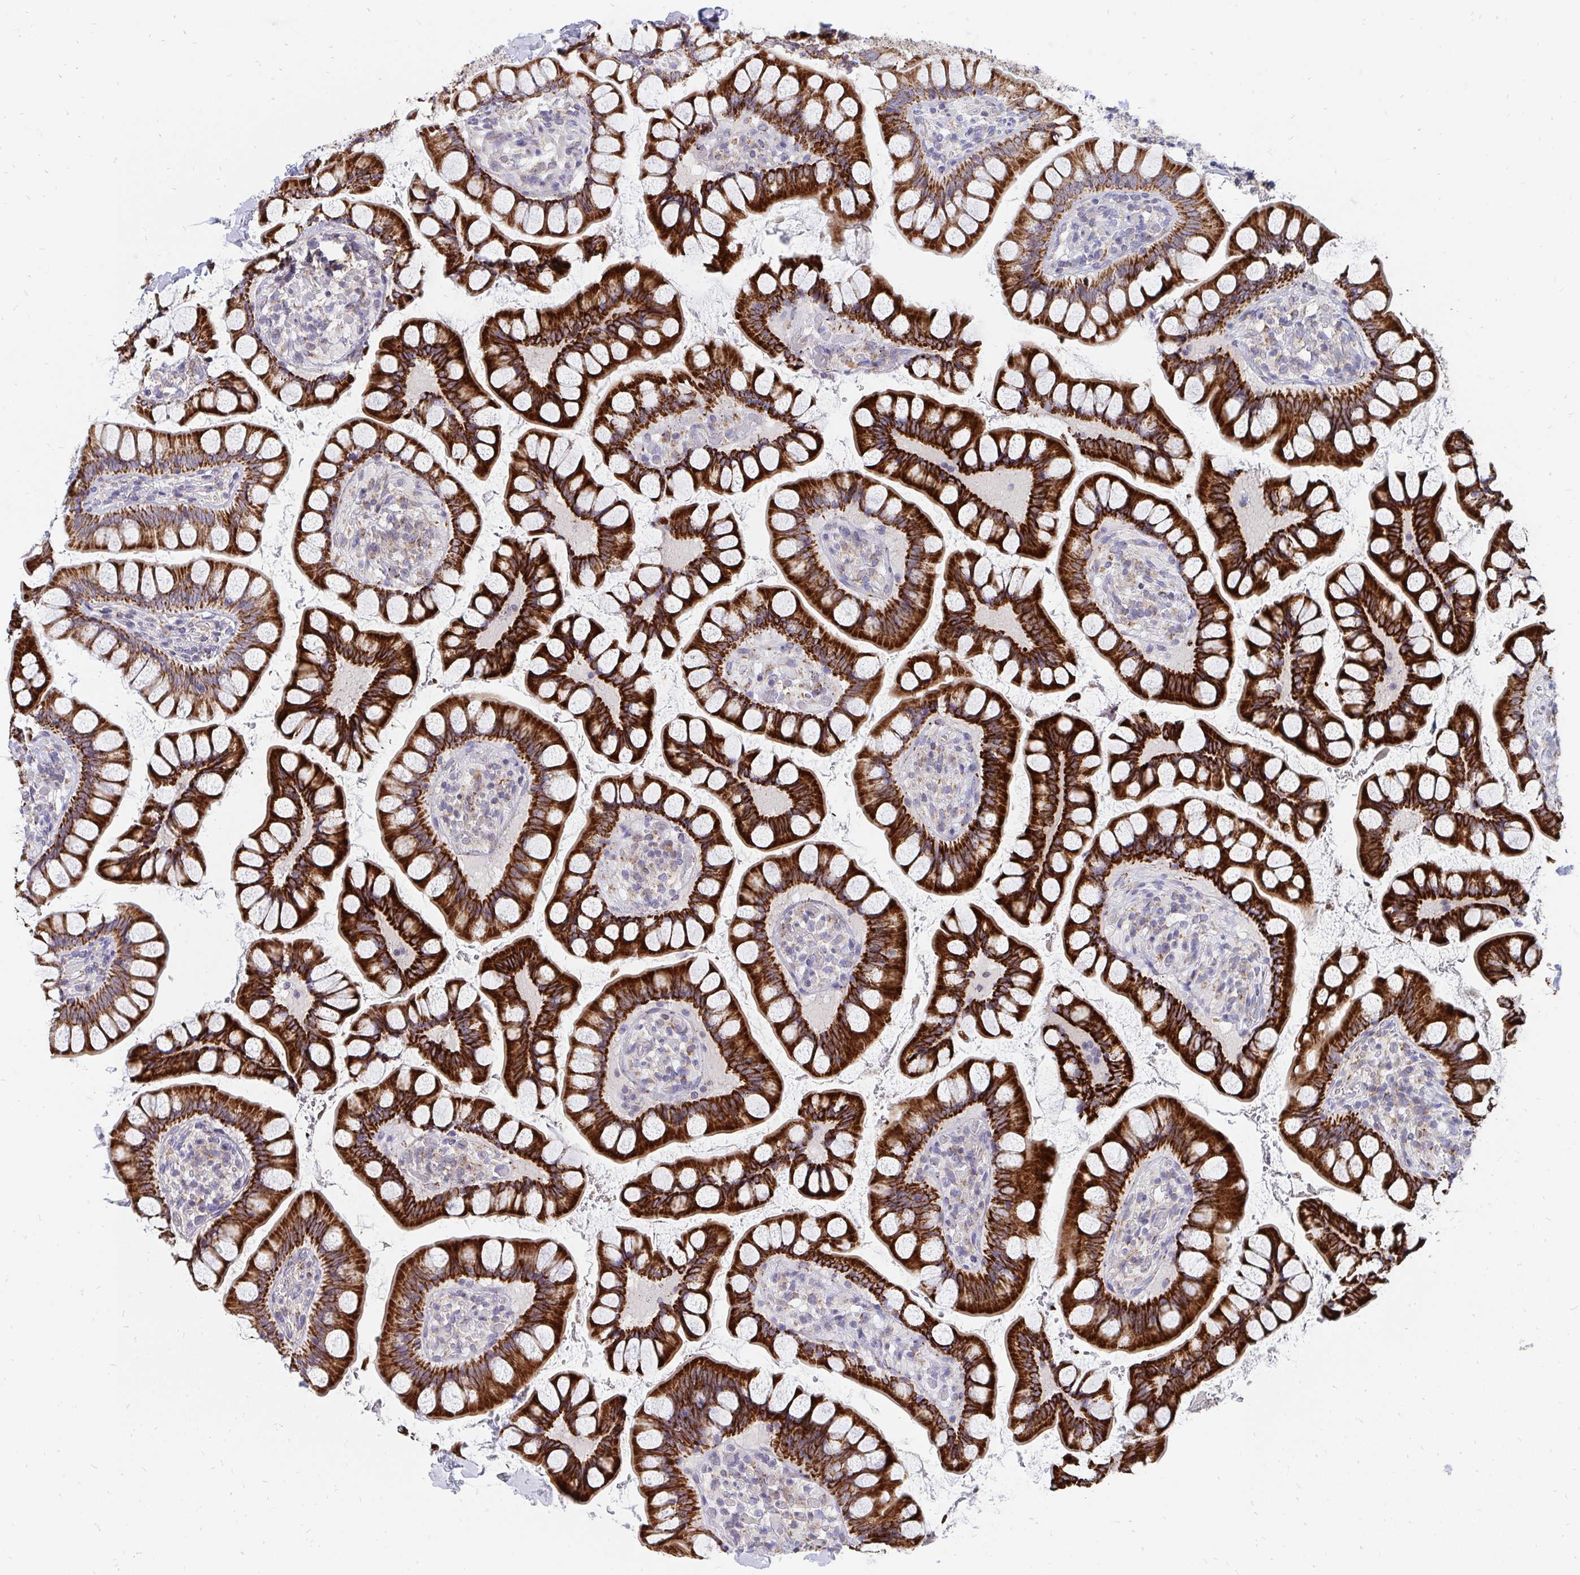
{"staining": {"intensity": "strong", "quantity": ">75%", "location": "cytoplasmic/membranous"}, "tissue": "small intestine", "cell_type": "Glandular cells", "image_type": "normal", "snomed": [{"axis": "morphology", "description": "Normal tissue, NOS"}, {"axis": "topography", "description": "Small intestine"}], "caption": "Glandular cells display strong cytoplasmic/membranous staining in about >75% of cells in normal small intestine.", "gene": "PC", "patient": {"sex": "male", "age": 70}}